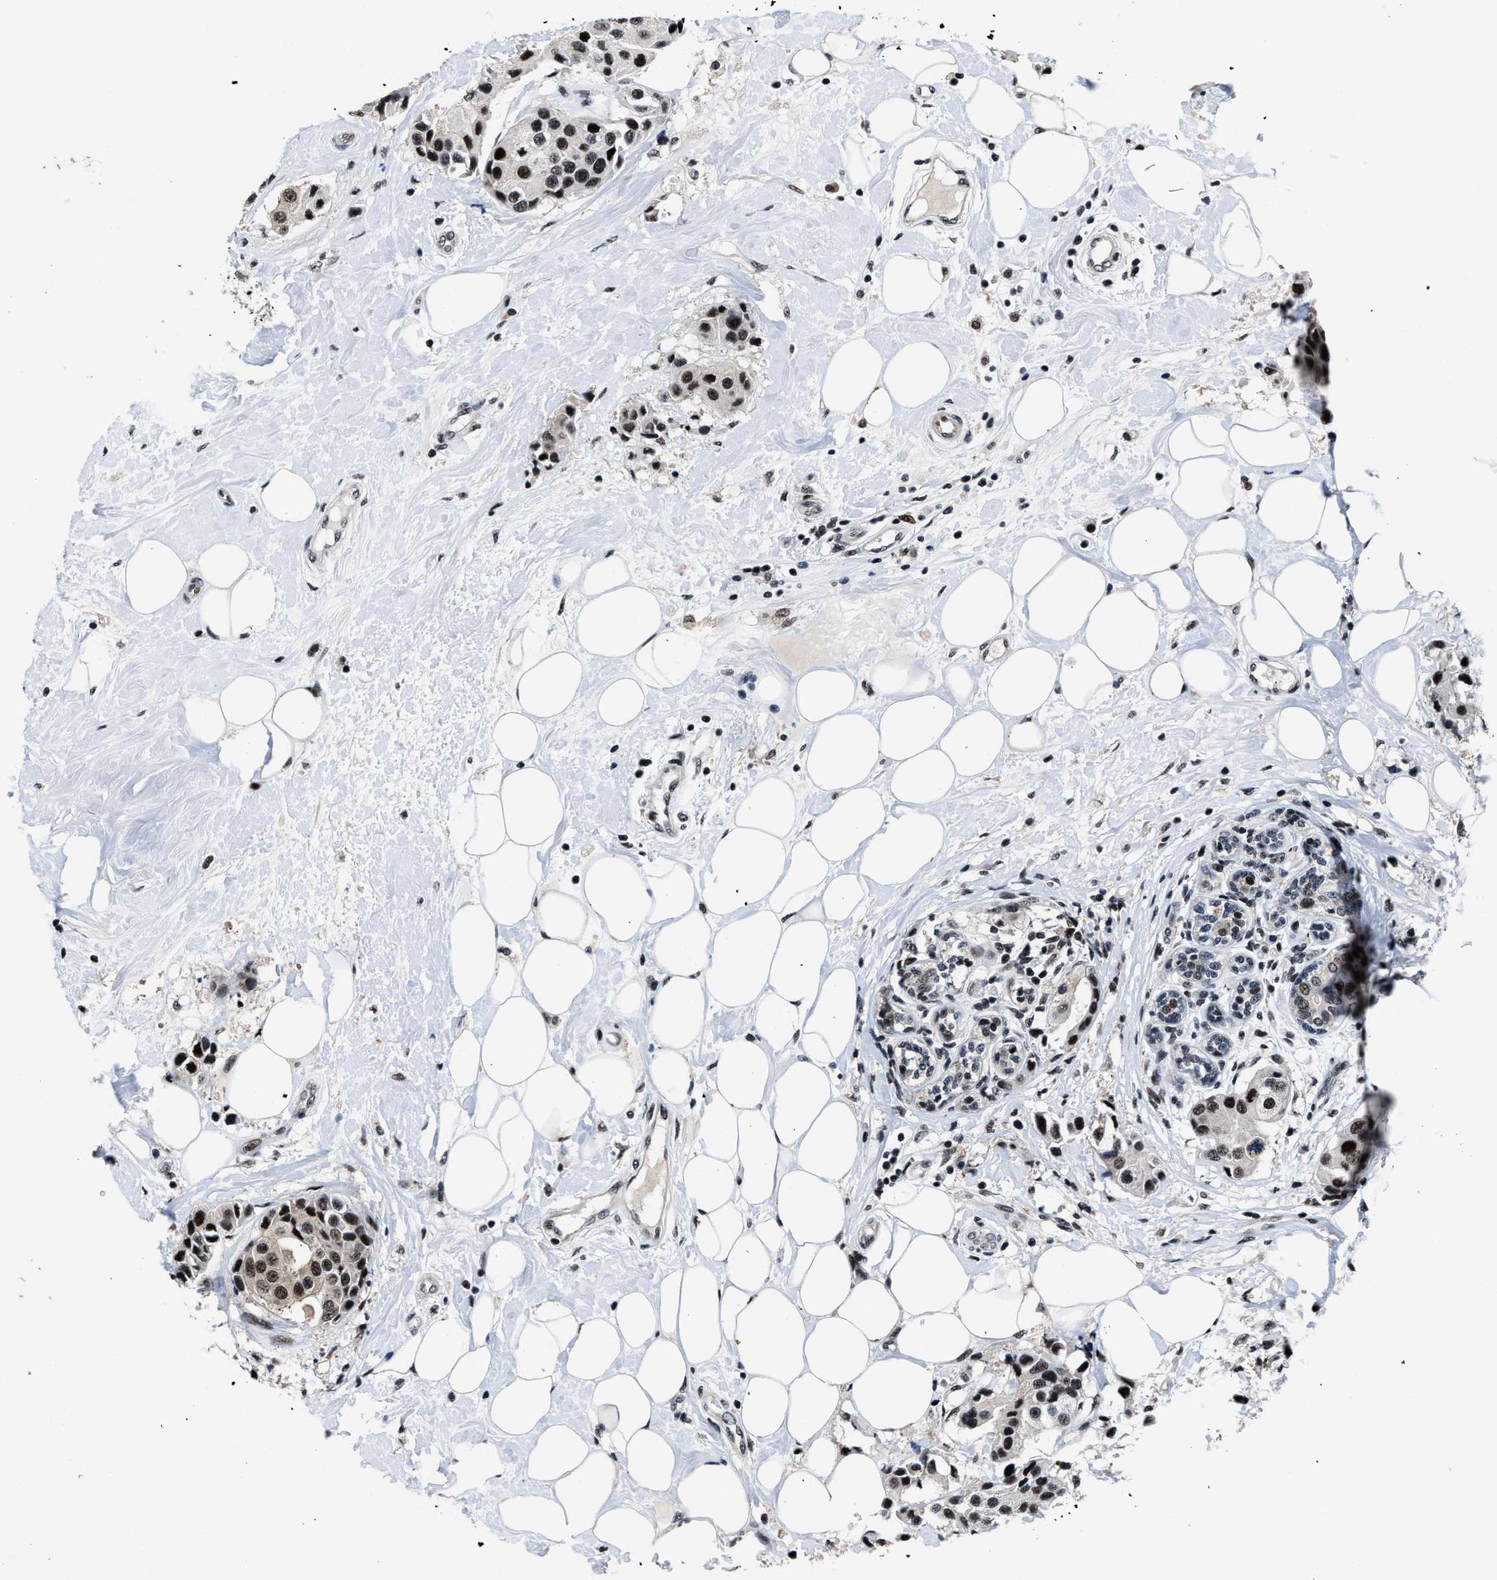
{"staining": {"intensity": "moderate", "quantity": ">75%", "location": "nuclear"}, "tissue": "breast cancer", "cell_type": "Tumor cells", "image_type": "cancer", "snomed": [{"axis": "morphology", "description": "Normal tissue, NOS"}, {"axis": "morphology", "description": "Duct carcinoma"}, {"axis": "topography", "description": "Breast"}], "caption": "Immunohistochemistry (IHC) histopathology image of breast cancer (infiltrating ductal carcinoma) stained for a protein (brown), which reveals medium levels of moderate nuclear staining in about >75% of tumor cells.", "gene": "ZNF233", "patient": {"sex": "female", "age": 39}}